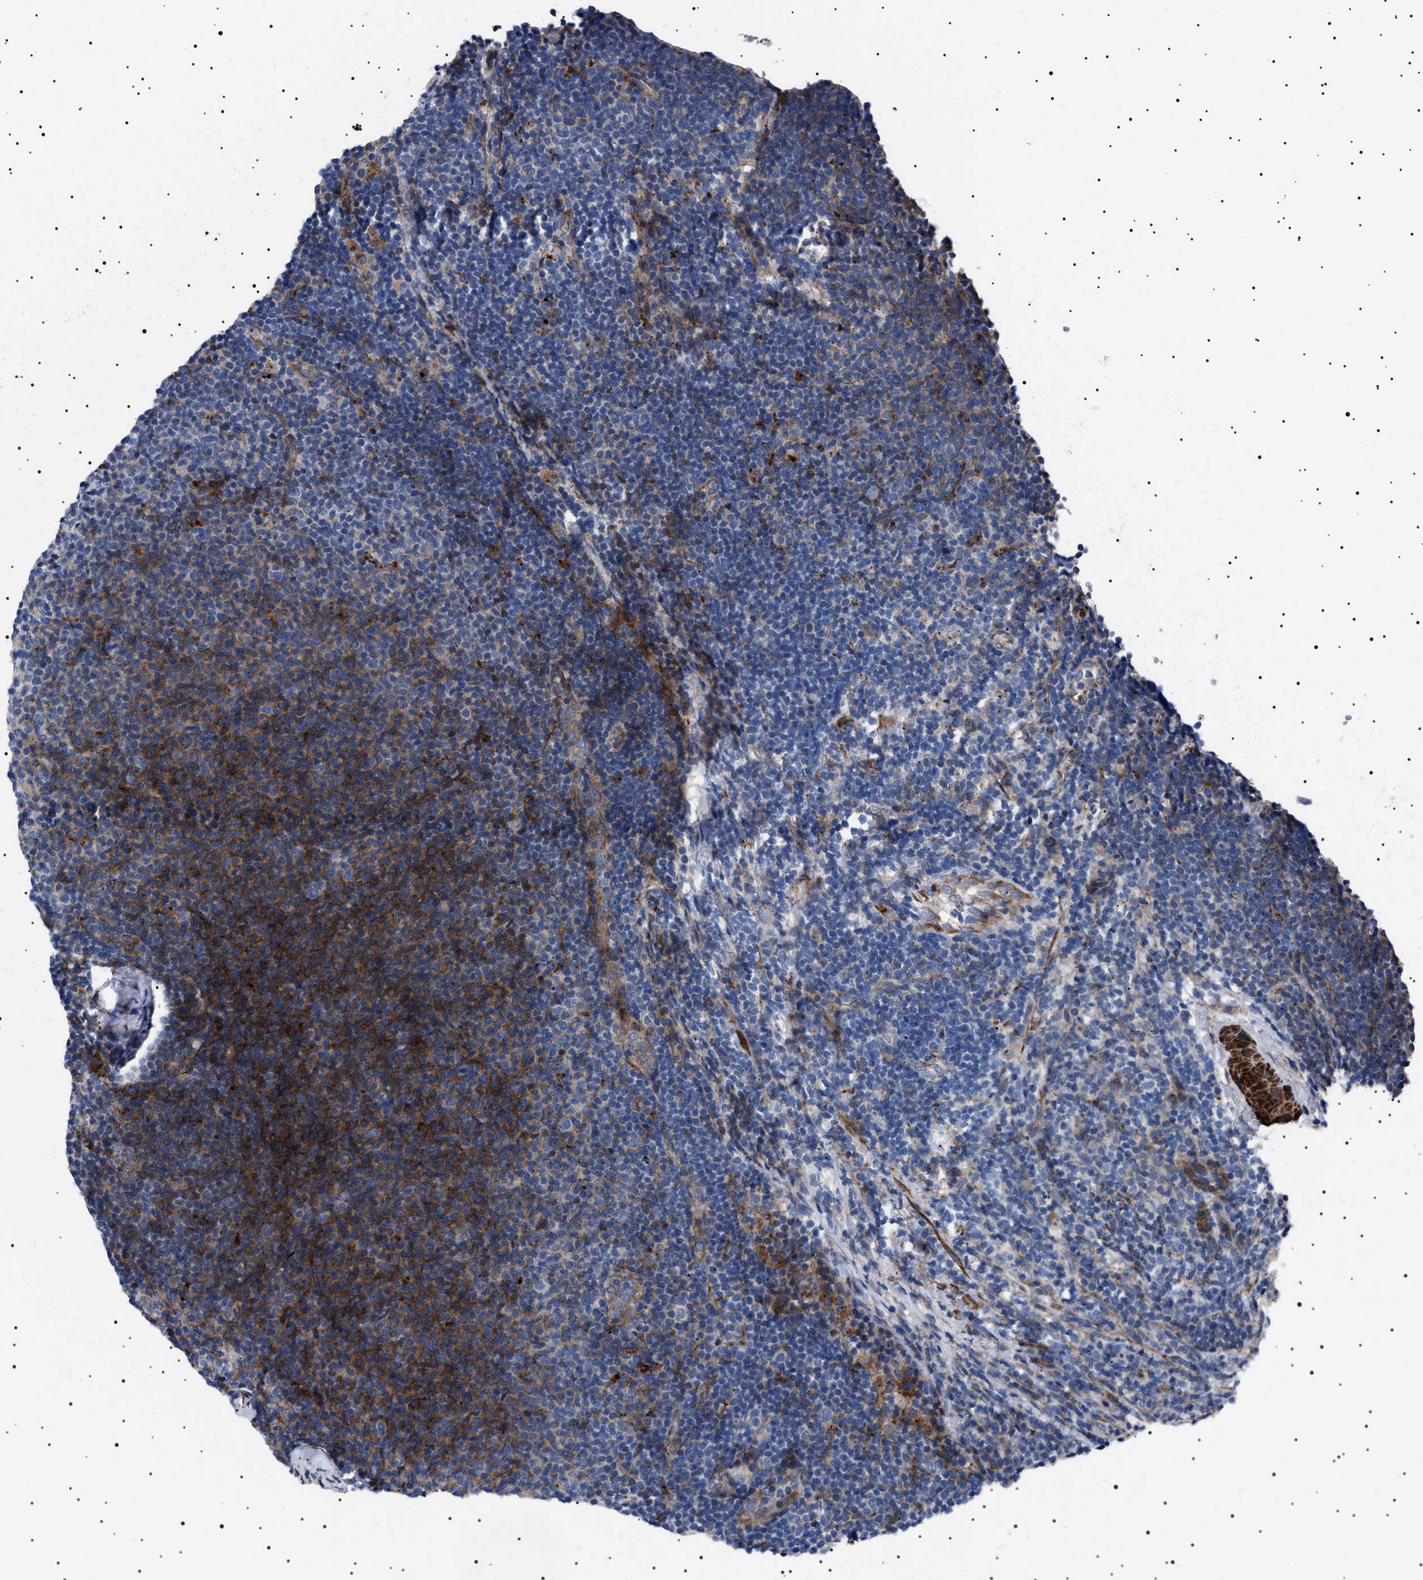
{"staining": {"intensity": "strong", "quantity": "<25%", "location": "cytoplasmic/membranous"}, "tissue": "lymphoma", "cell_type": "Tumor cells", "image_type": "cancer", "snomed": [{"axis": "morphology", "description": "Malignant lymphoma, non-Hodgkin's type, Low grade"}, {"axis": "topography", "description": "Lymph node"}], "caption": "Strong cytoplasmic/membranous protein staining is seen in about <25% of tumor cells in malignant lymphoma, non-Hodgkin's type (low-grade).", "gene": "NEU1", "patient": {"sex": "male", "age": 66}}